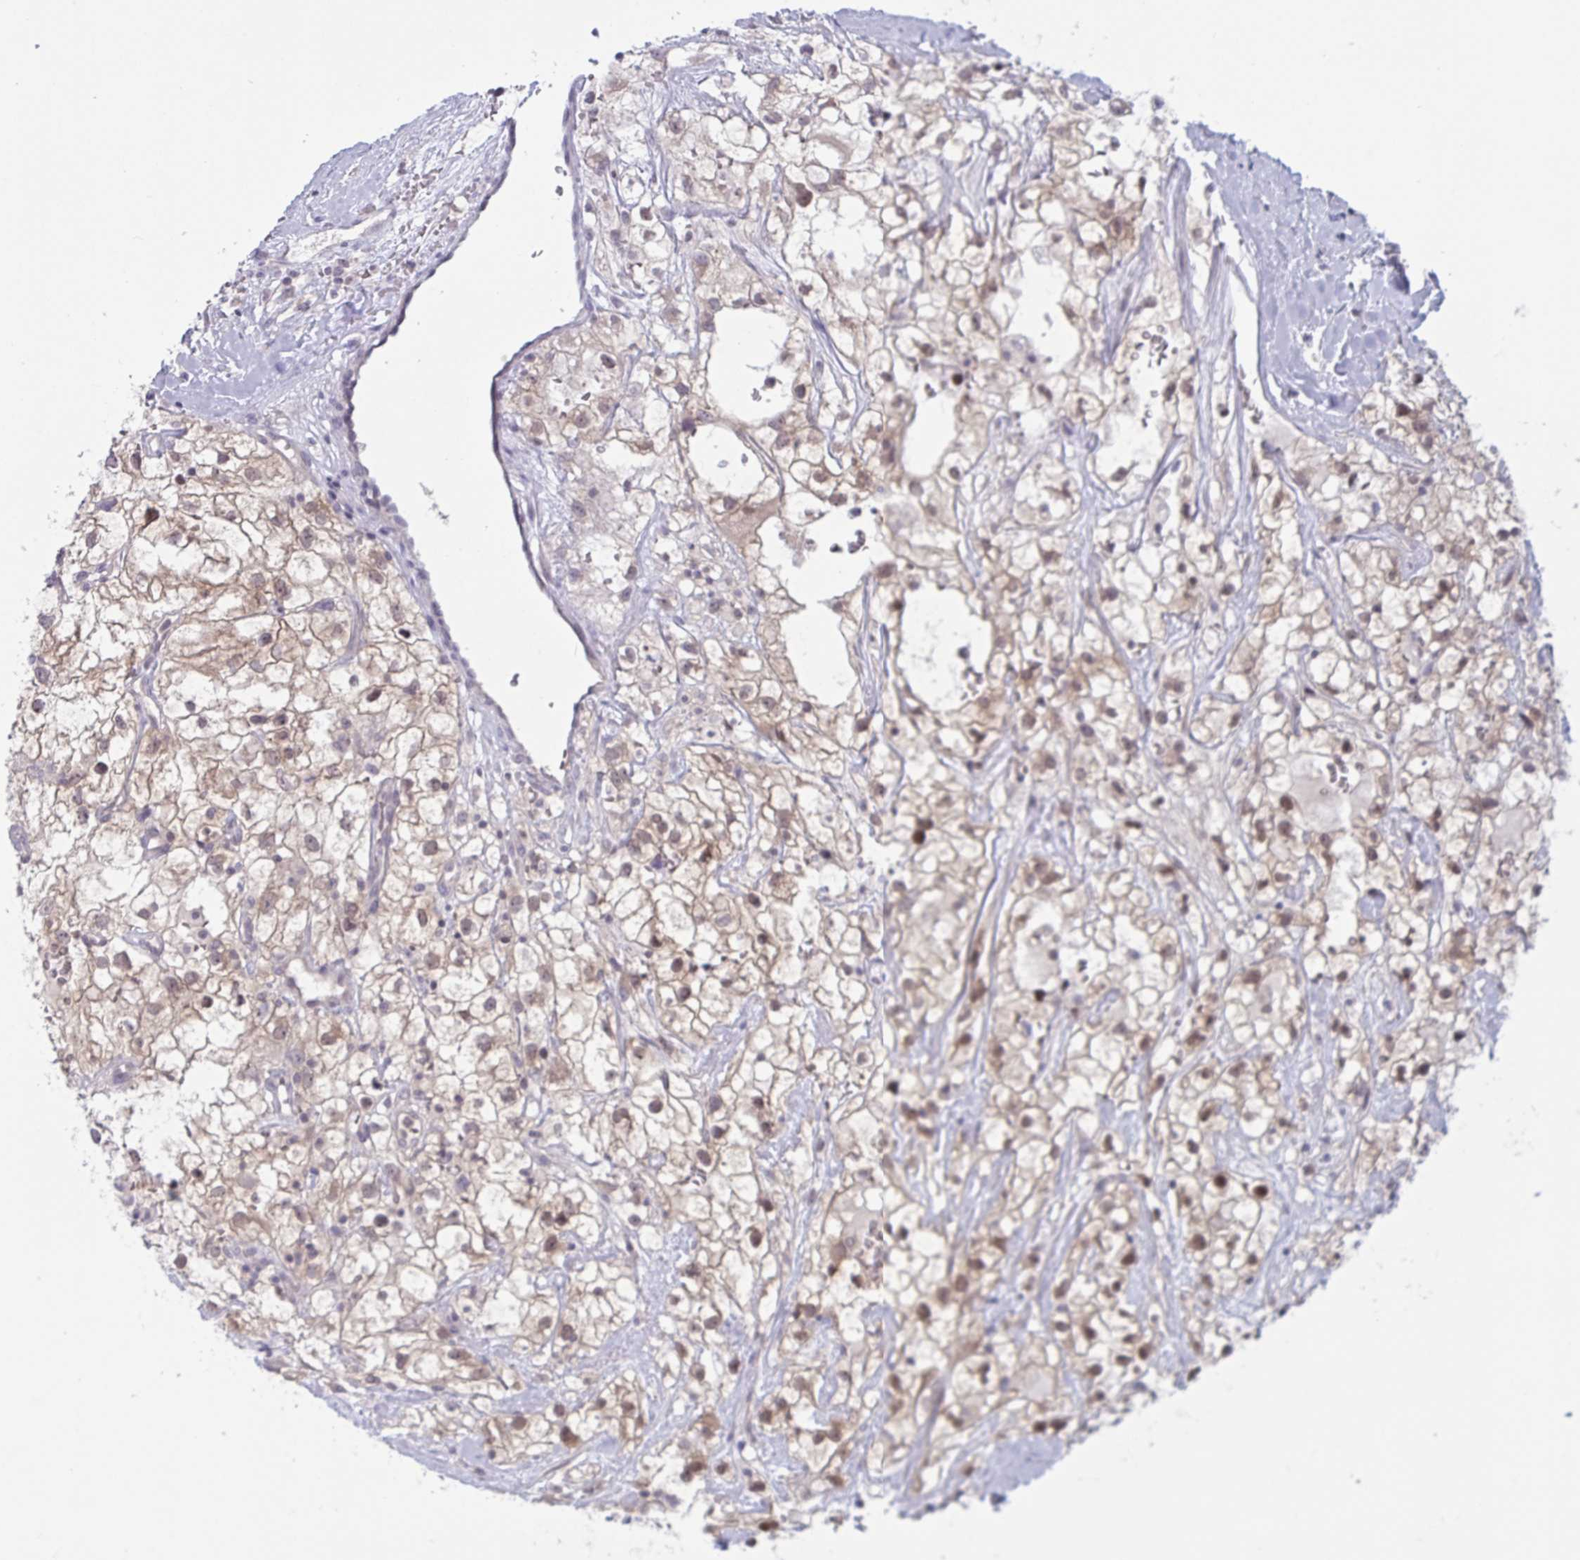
{"staining": {"intensity": "moderate", "quantity": ">75%", "location": "nuclear"}, "tissue": "renal cancer", "cell_type": "Tumor cells", "image_type": "cancer", "snomed": [{"axis": "morphology", "description": "Adenocarcinoma, NOS"}, {"axis": "topography", "description": "Kidney"}], "caption": "Renal adenocarcinoma stained for a protein (brown) exhibits moderate nuclear positive staining in approximately >75% of tumor cells.", "gene": "TSN", "patient": {"sex": "male", "age": 59}}